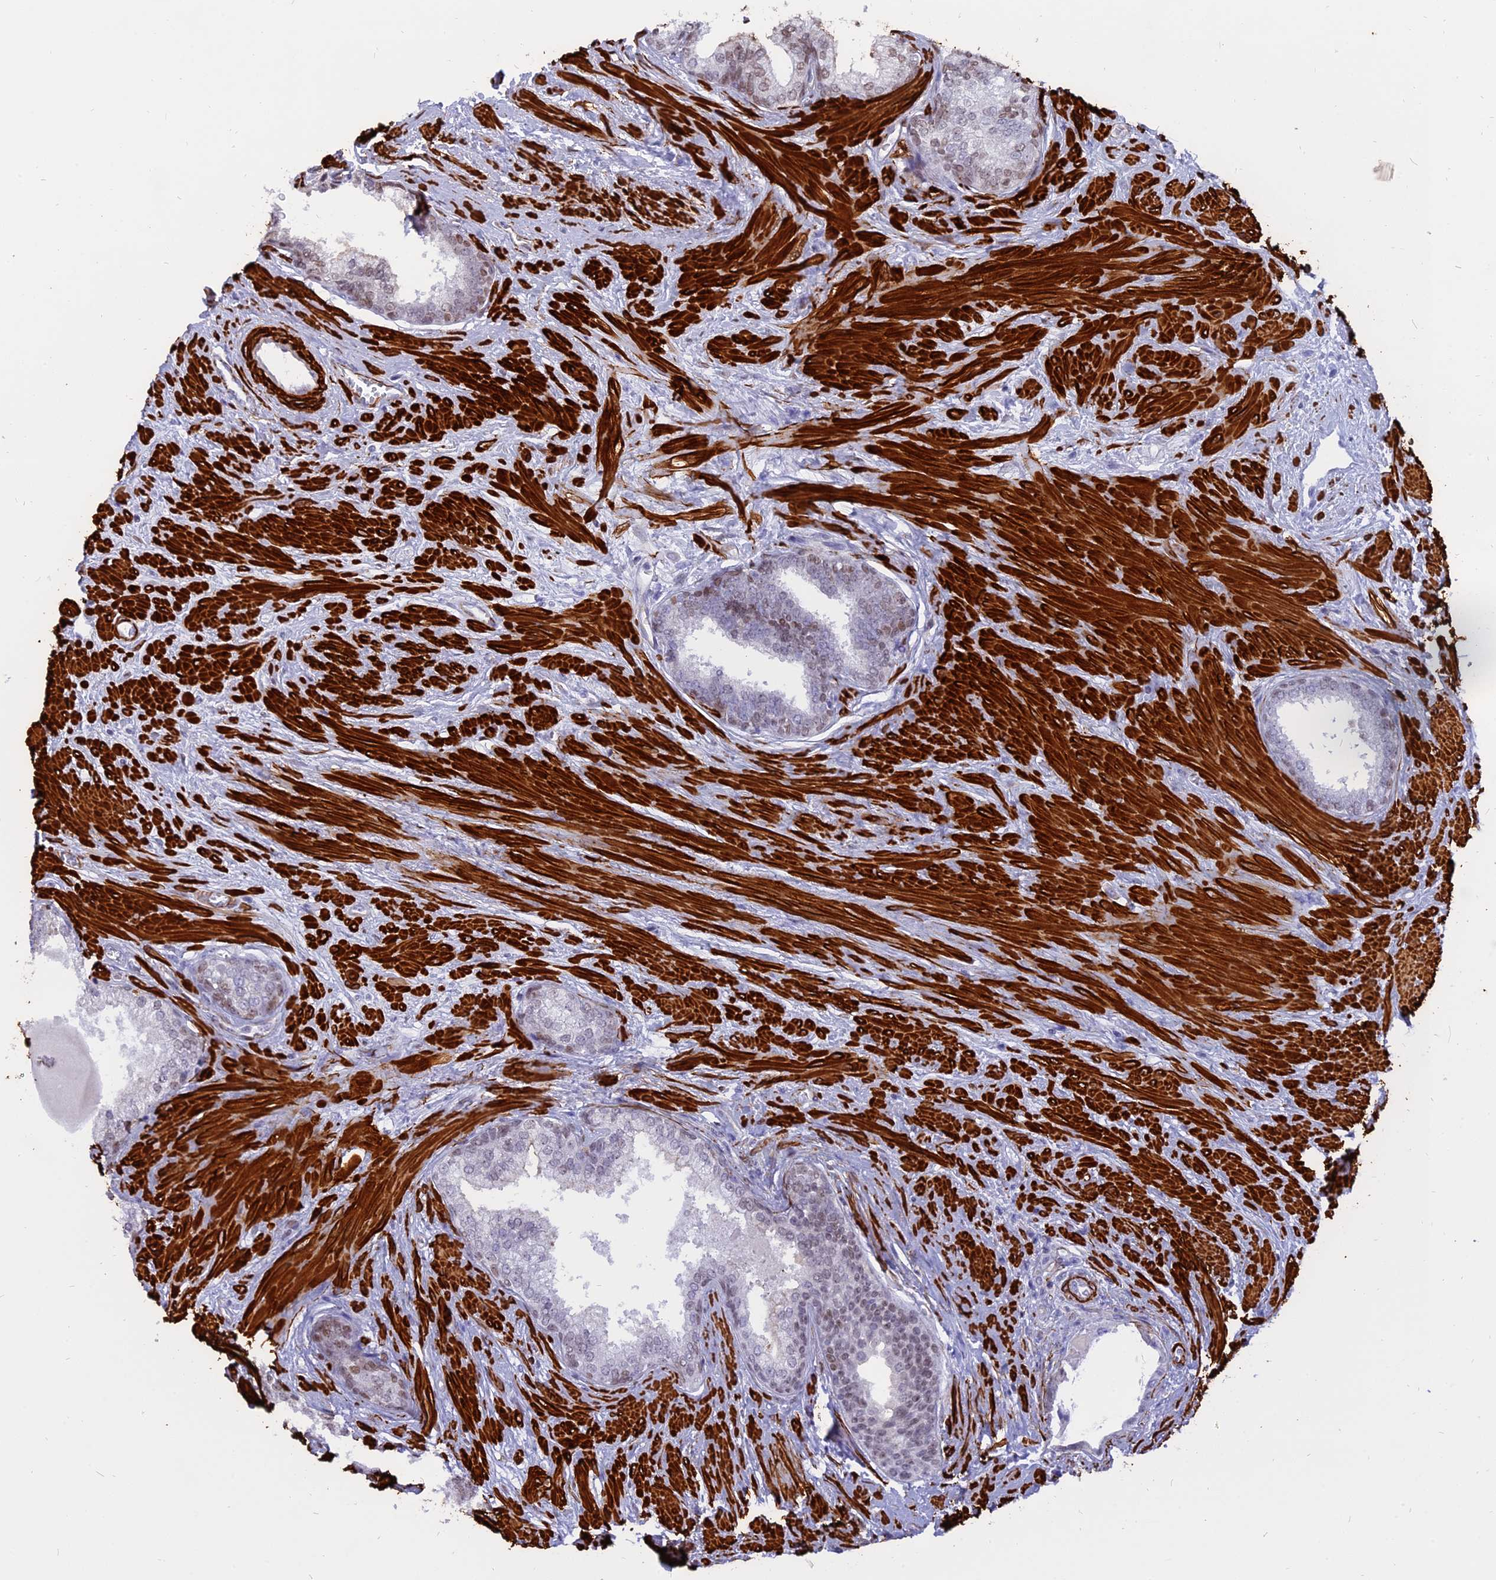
{"staining": {"intensity": "moderate", "quantity": "<25%", "location": "nuclear"}, "tissue": "prostate", "cell_type": "Glandular cells", "image_type": "normal", "snomed": [{"axis": "morphology", "description": "Normal tissue, NOS"}, {"axis": "topography", "description": "Prostate"}], "caption": "Protein staining exhibits moderate nuclear expression in about <25% of glandular cells in benign prostate. The staining is performed using DAB (3,3'-diaminobenzidine) brown chromogen to label protein expression. The nuclei are counter-stained blue using hematoxylin.", "gene": "CENPV", "patient": {"sex": "male", "age": 57}}